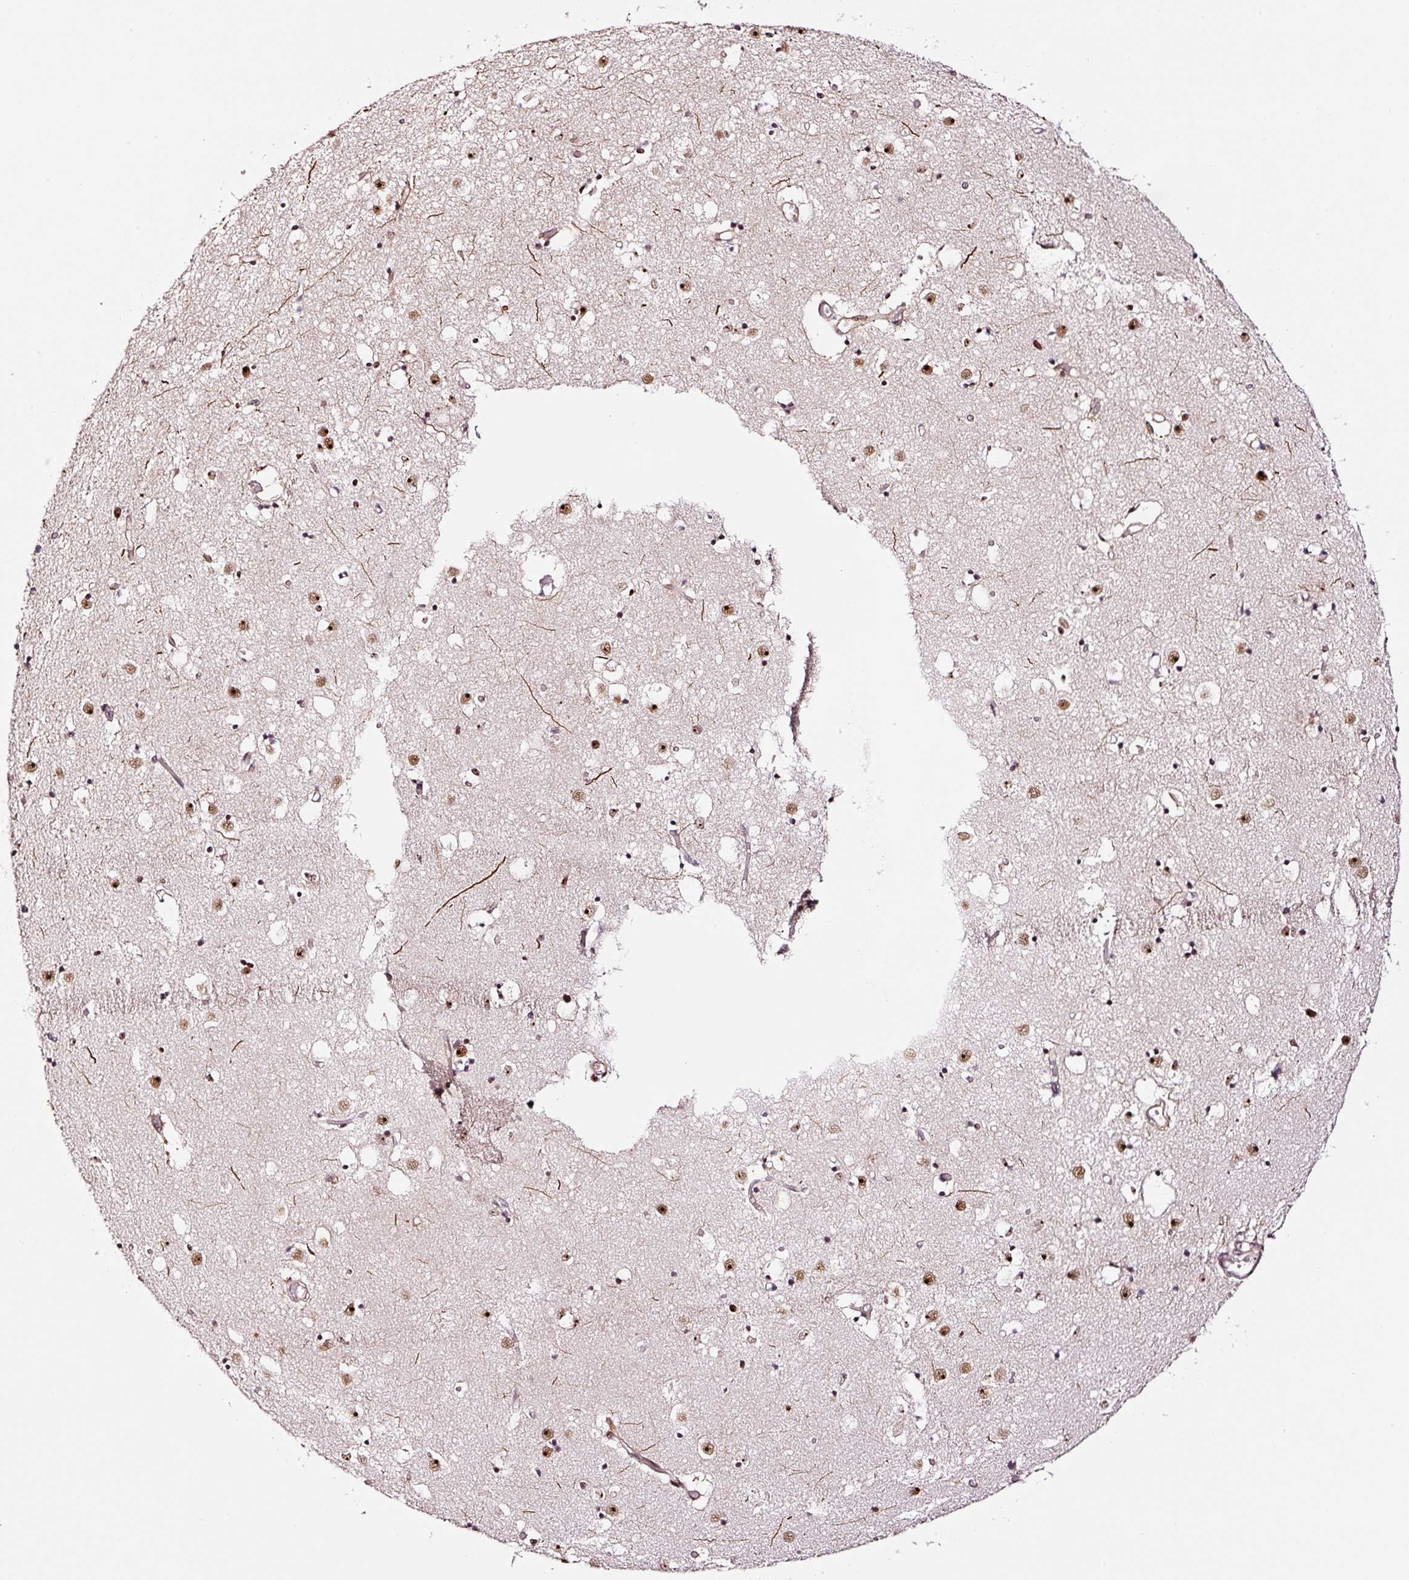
{"staining": {"intensity": "strong", "quantity": ">75%", "location": "nuclear"}, "tissue": "caudate", "cell_type": "Glial cells", "image_type": "normal", "snomed": [{"axis": "morphology", "description": "Normal tissue, NOS"}, {"axis": "topography", "description": "Lateral ventricle wall"}], "caption": "The histopathology image shows immunohistochemical staining of unremarkable caudate. There is strong nuclear expression is seen in approximately >75% of glial cells.", "gene": "GNL3", "patient": {"sex": "male", "age": 70}}